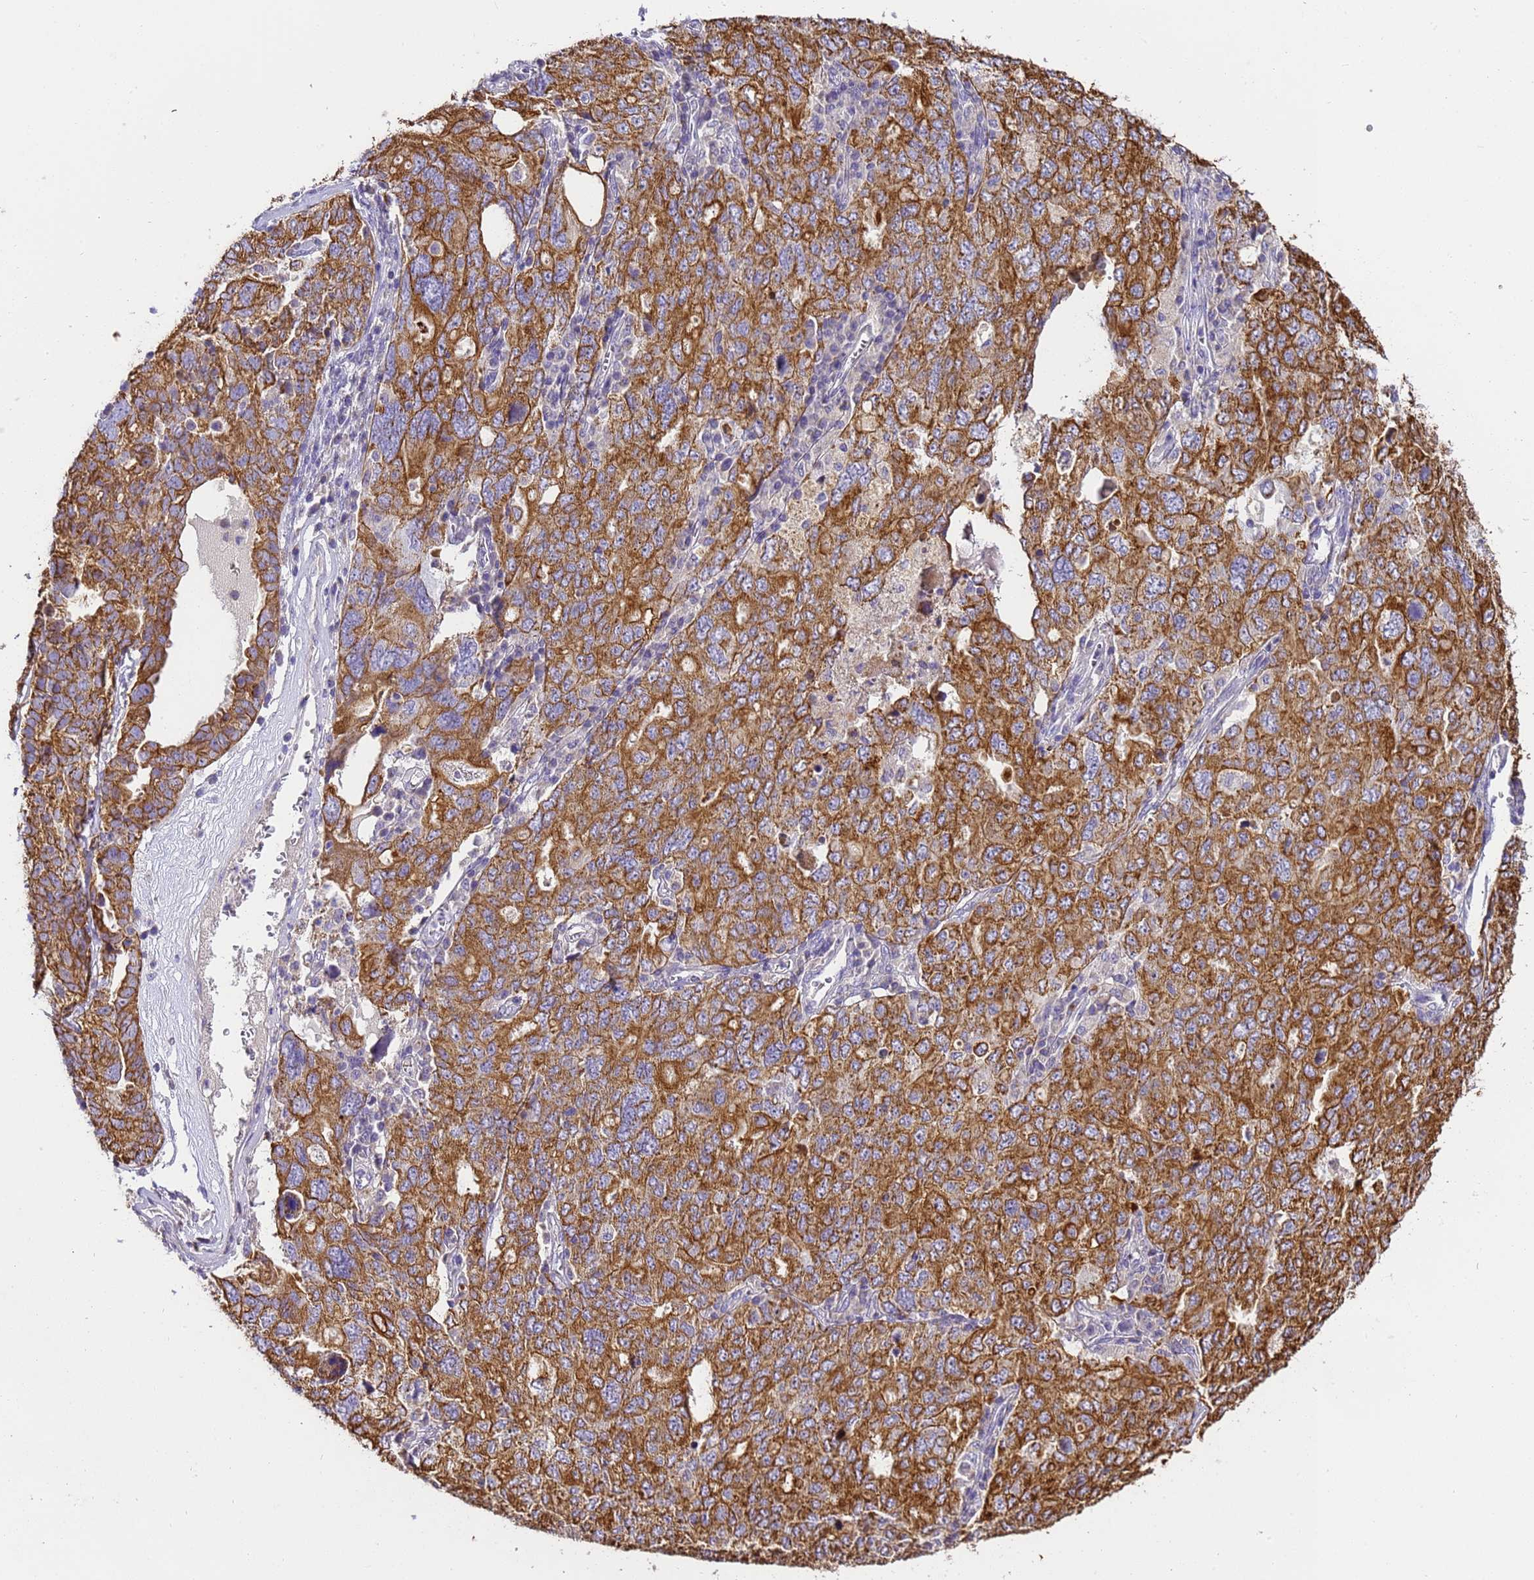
{"staining": {"intensity": "strong", "quantity": ">75%", "location": "cytoplasmic/membranous"}, "tissue": "ovarian cancer", "cell_type": "Tumor cells", "image_type": "cancer", "snomed": [{"axis": "morphology", "description": "Carcinoma, endometroid"}, {"axis": "topography", "description": "Ovary"}], "caption": "Immunohistochemical staining of human ovarian cancer demonstrates high levels of strong cytoplasmic/membranous positivity in about >75% of tumor cells.", "gene": "PIEZO2", "patient": {"sex": "female", "age": 62}}